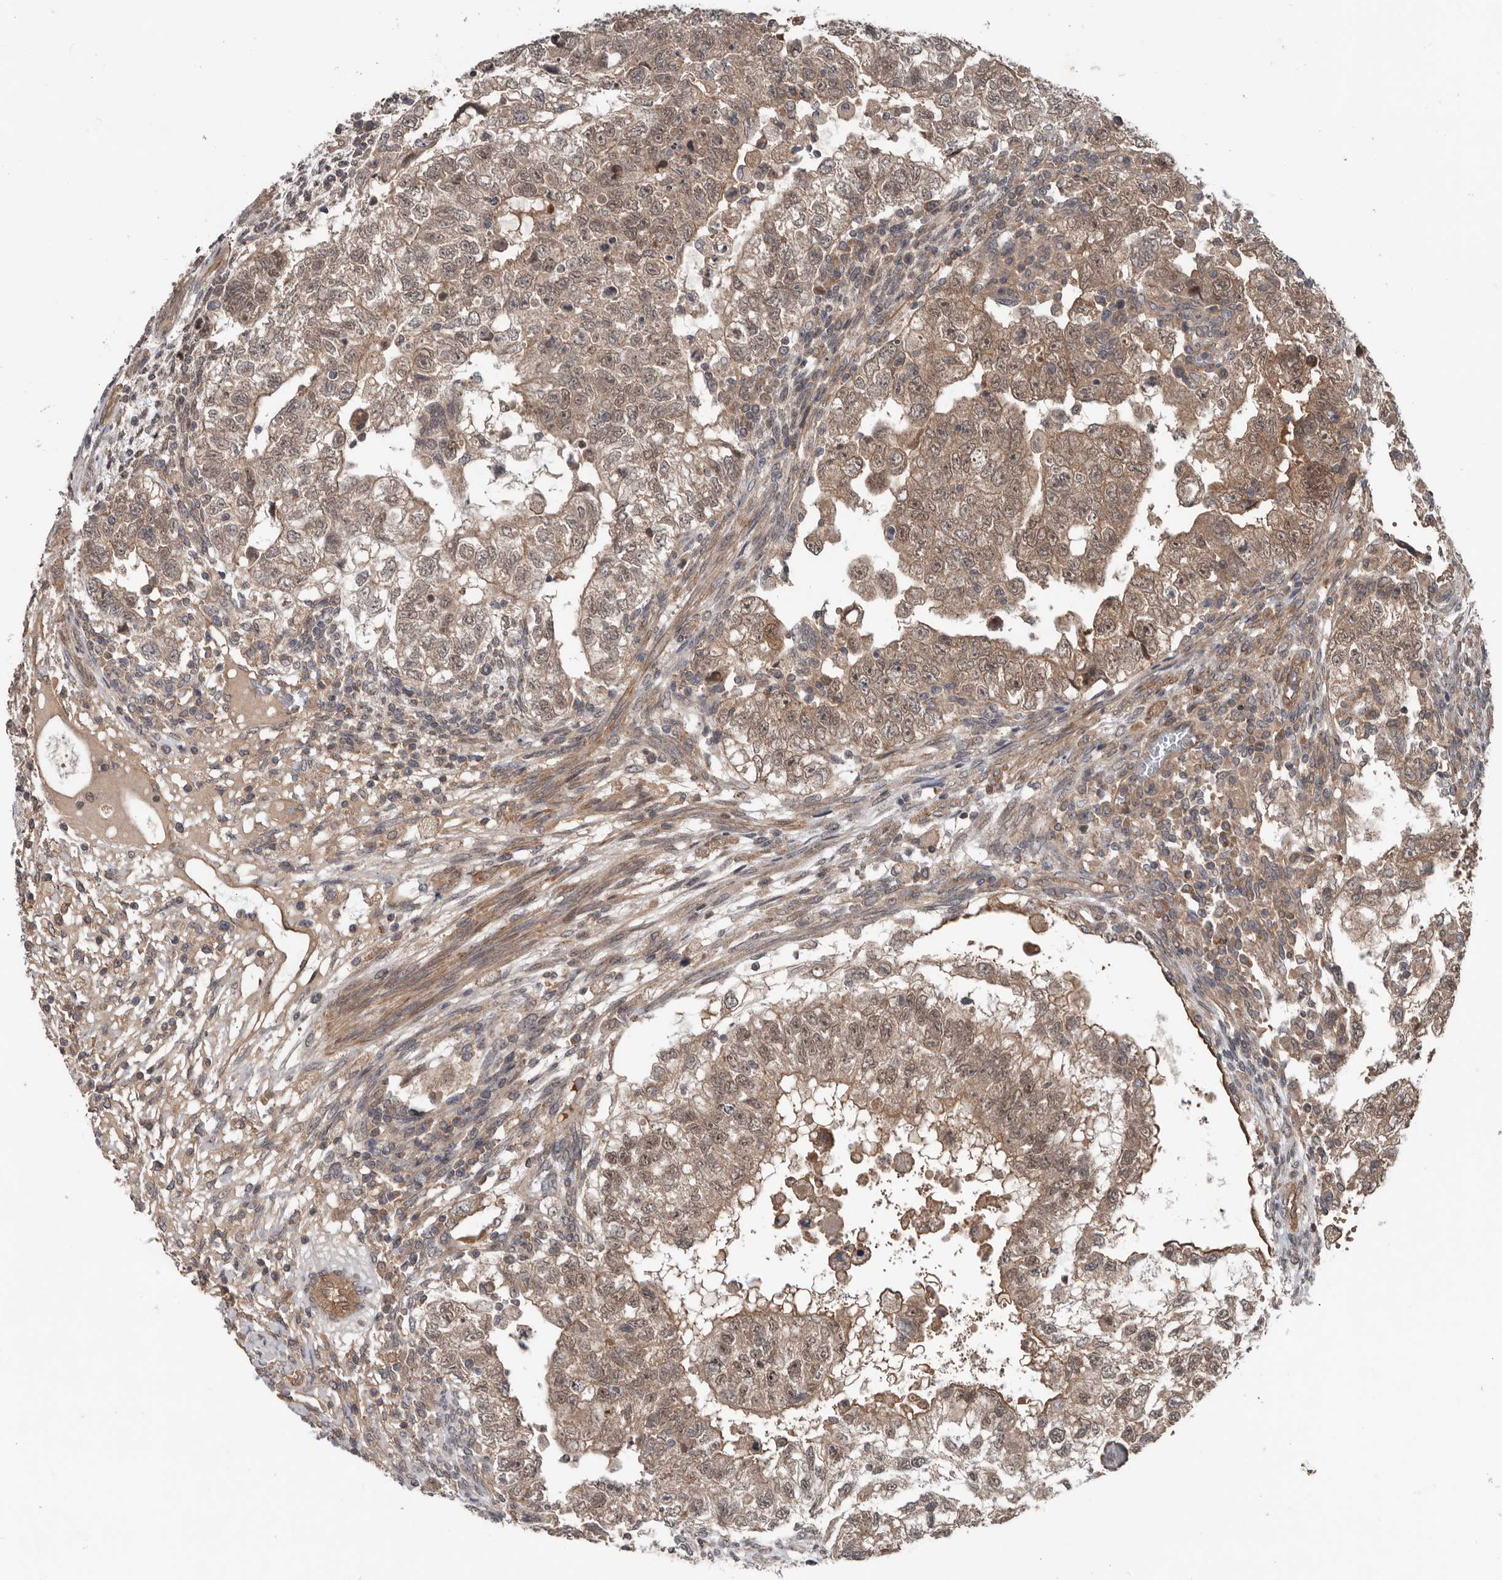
{"staining": {"intensity": "weak", "quantity": ">75%", "location": "cytoplasmic/membranous,nuclear"}, "tissue": "testis cancer", "cell_type": "Tumor cells", "image_type": "cancer", "snomed": [{"axis": "morphology", "description": "Carcinoma, Embryonal, NOS"}, {"axis": "topography", "description": "Testis"}], "caption": "A low amount of weak cytoplasmic/membranous and nuclear positivity is appreciated in approximately >75% of tumor cells in testis cancer tissue.", "gene": "DNAJB4", "patient": {"sex": "male", "age": 37}}